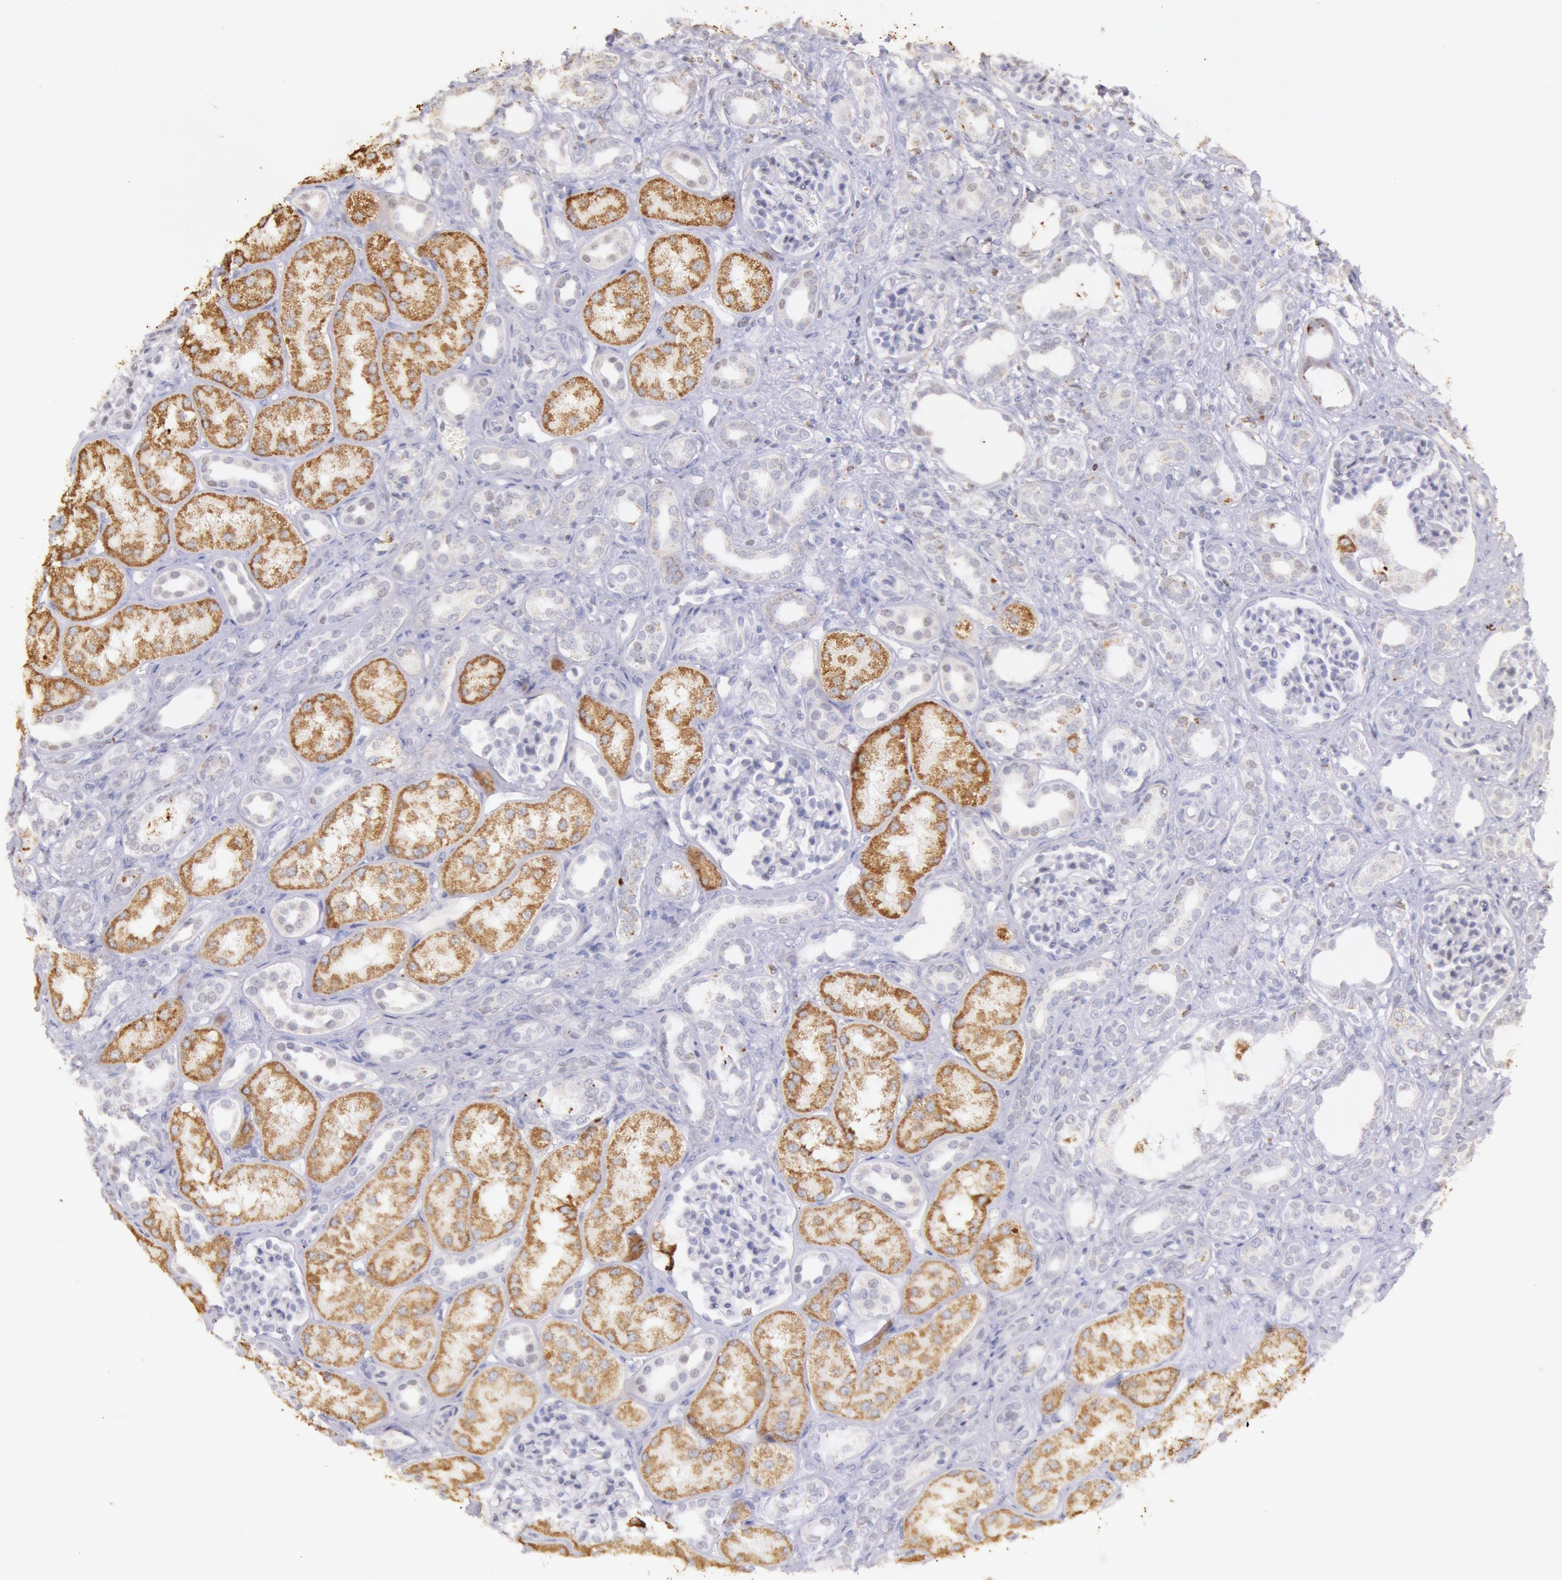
{"staining": {"intensity": "weak", "quantity": "<25%", "location": "cytoplasmic/membranous"}, "tissue": "kidney", "cell_type": "Cells in glomeruli", "image_type": "normal", "snomed": [{"axis": "morphology", "description": "Normal tissue, NOS"}, {"axis": "topography", "description": "Kidney"}], "caption": "Protein analysis of unremarkable kidney shows no significant expression in cells in glomeruli.", "gene": "FRMD6", "patient": {"sex": "male", "age": 7}}